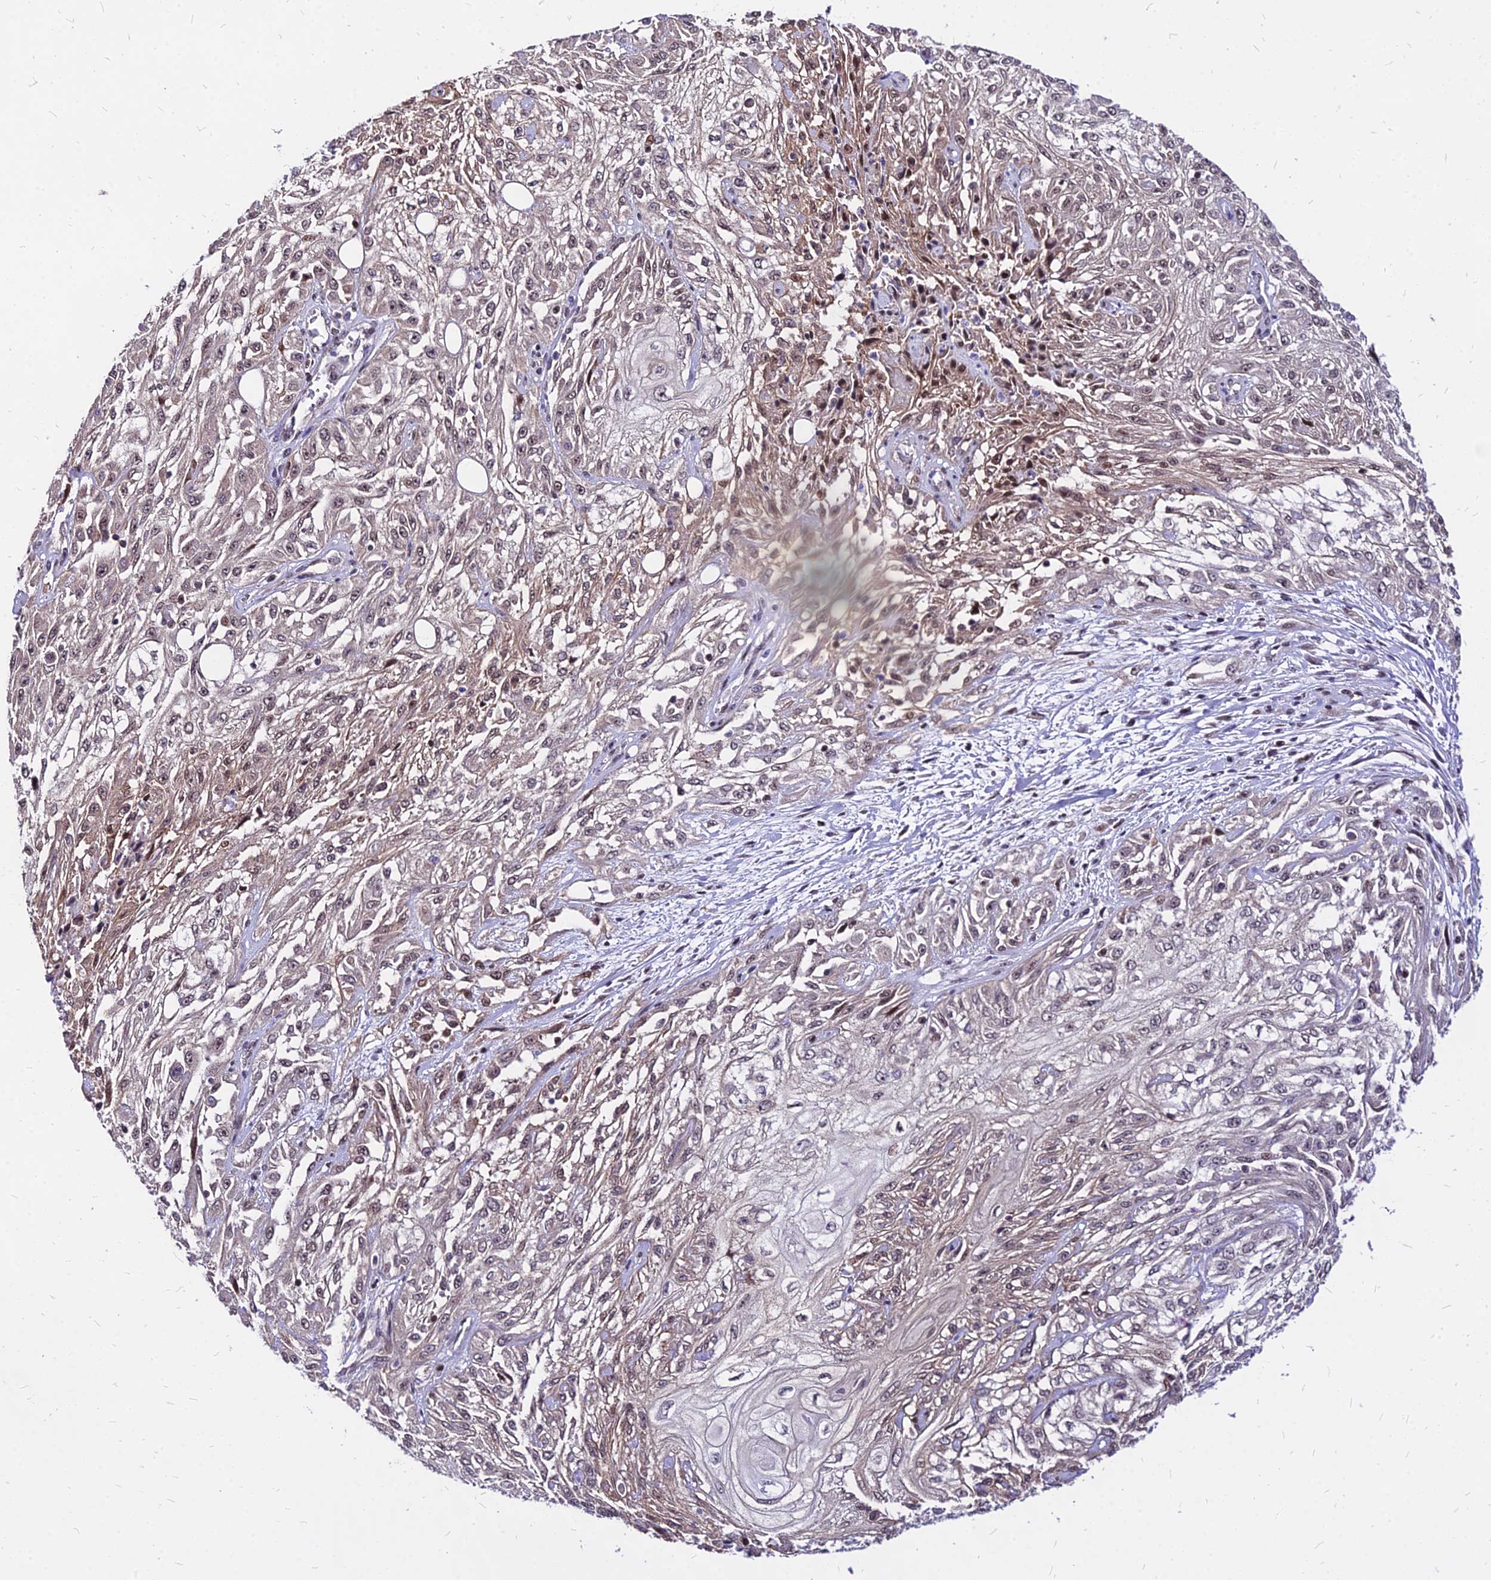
{"staining": {"intensity": "weak", "quantity": "<25%", "location": "cytoplasmic/membranous,nuclear"}, "tissue": "skin cancer", "cell_type": "Tumor cells", "image_type": "cancer", "snomed": [{"axis": "morphology", "description": "Squamous cell carcinoma, NOS"}, {"axis": "morphology", "description": "Squamous cell carcinoma, metastatic, NOS"}, {"axis": "topography", "description": "Skin"}, {"axis": "topography", "description": "Lymph node"}], "caption": "Immunohistochemistry (IHC) histopathology image of neoplastic tissue: human skin cancer stained with DAB exhibits no significant protein positivity in tumor cells.", "gene": "DDX55", "patient": {"sex": "male", "age": 75}}